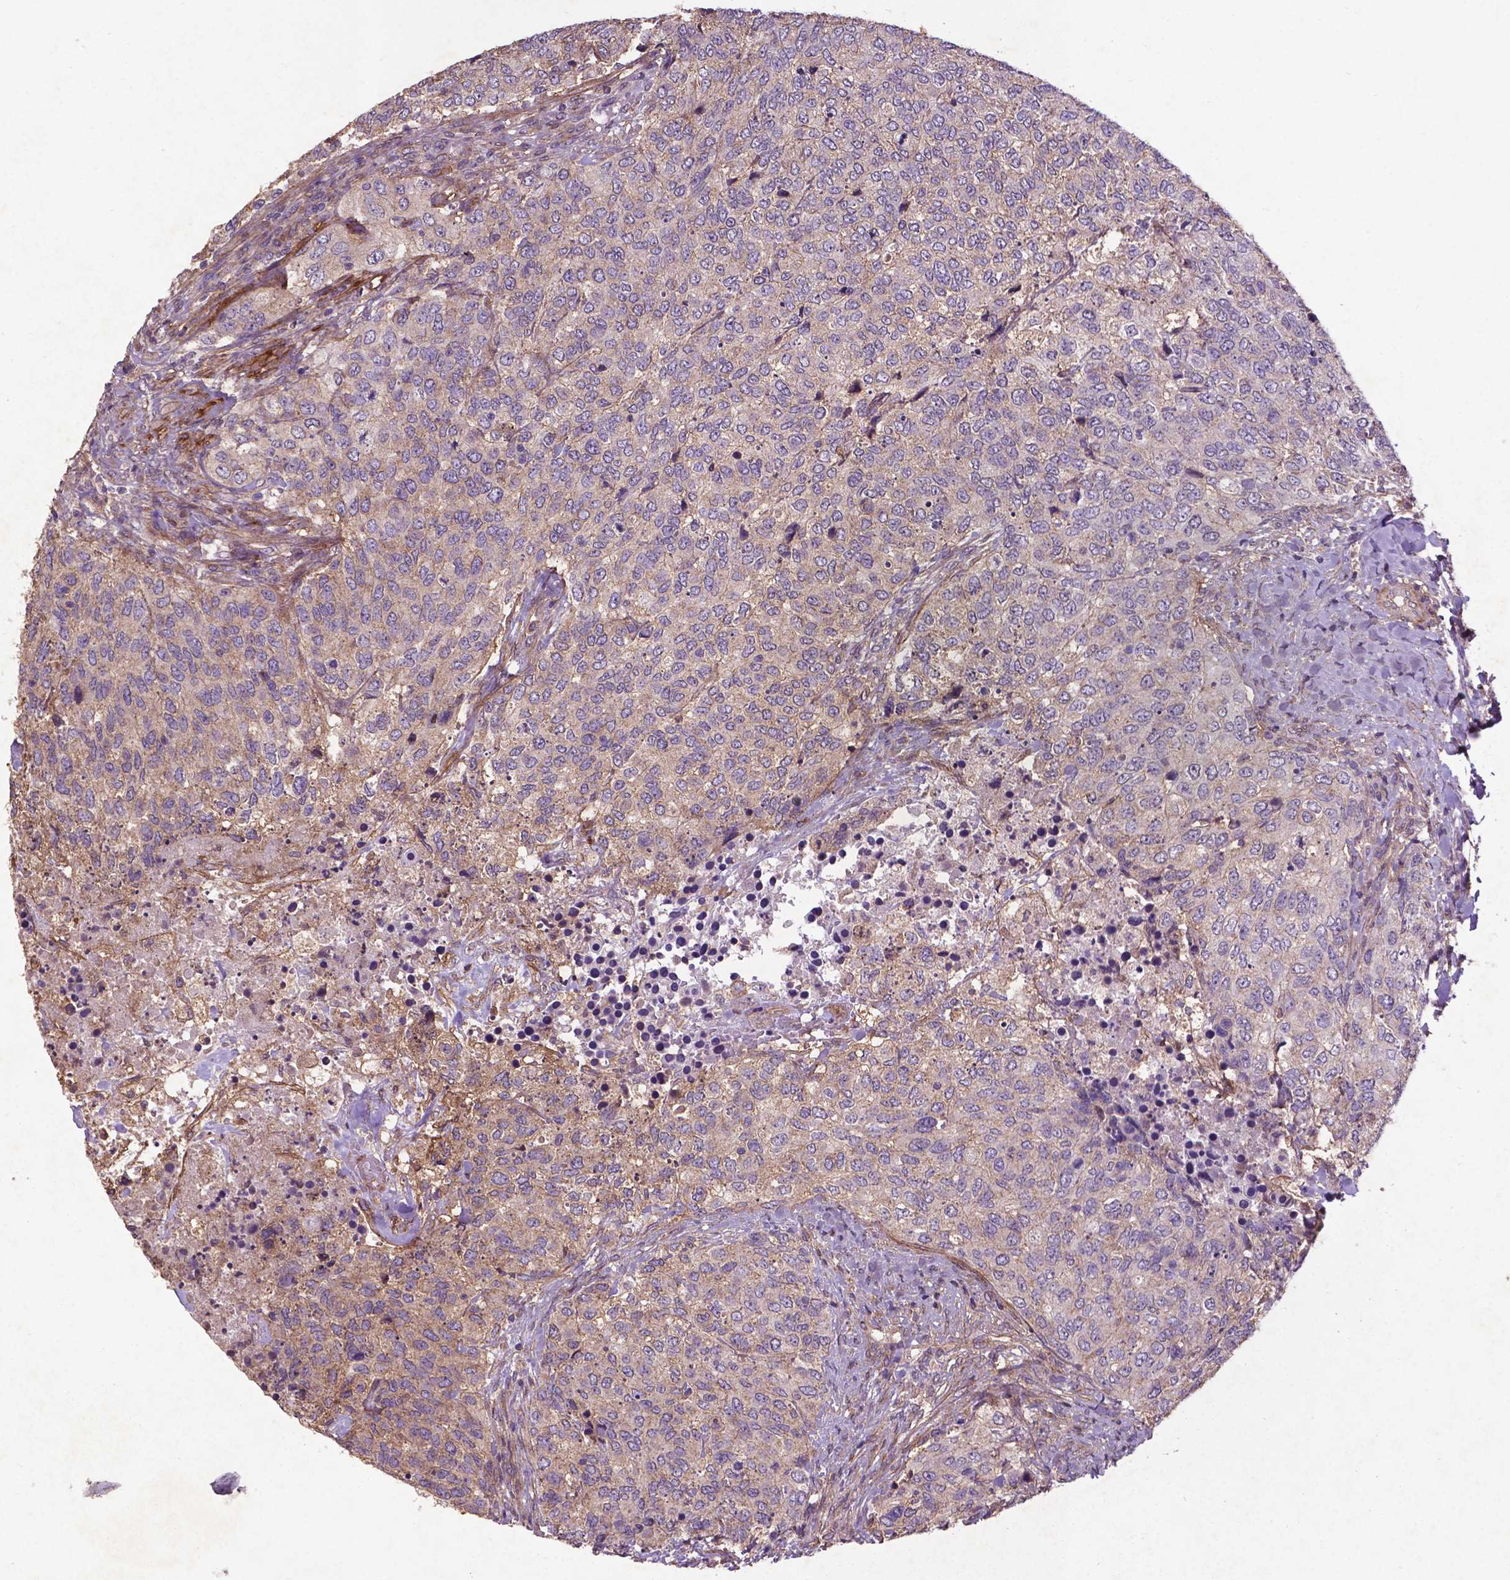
{"staining": {"intensity": "weak", "quantity": "<25%", "location": "cytoplasmic/membranous"}, "tissue": "urothelial cancer", "cell_type": "Tumor cells", "image_type": "cancer", "snomed": [{"axis": "morphology", "description": "Urothelial carcinoma, High grade"}, {"axis": "topography", "description": "Urinary bladder"}], "caption": "A micrograph of high-grade urothelial carcinoma stained for a protein exhibits no brown staining in tumor cells. (Stains: DAB (3,3'-diaminobenzidine) immunohistochemistry with hematoxylin counter stain, Microscopy: brightfield microscopy at high magnification).", "gene": "RRAS", "patient": {"sex": "female", "age": 78}}